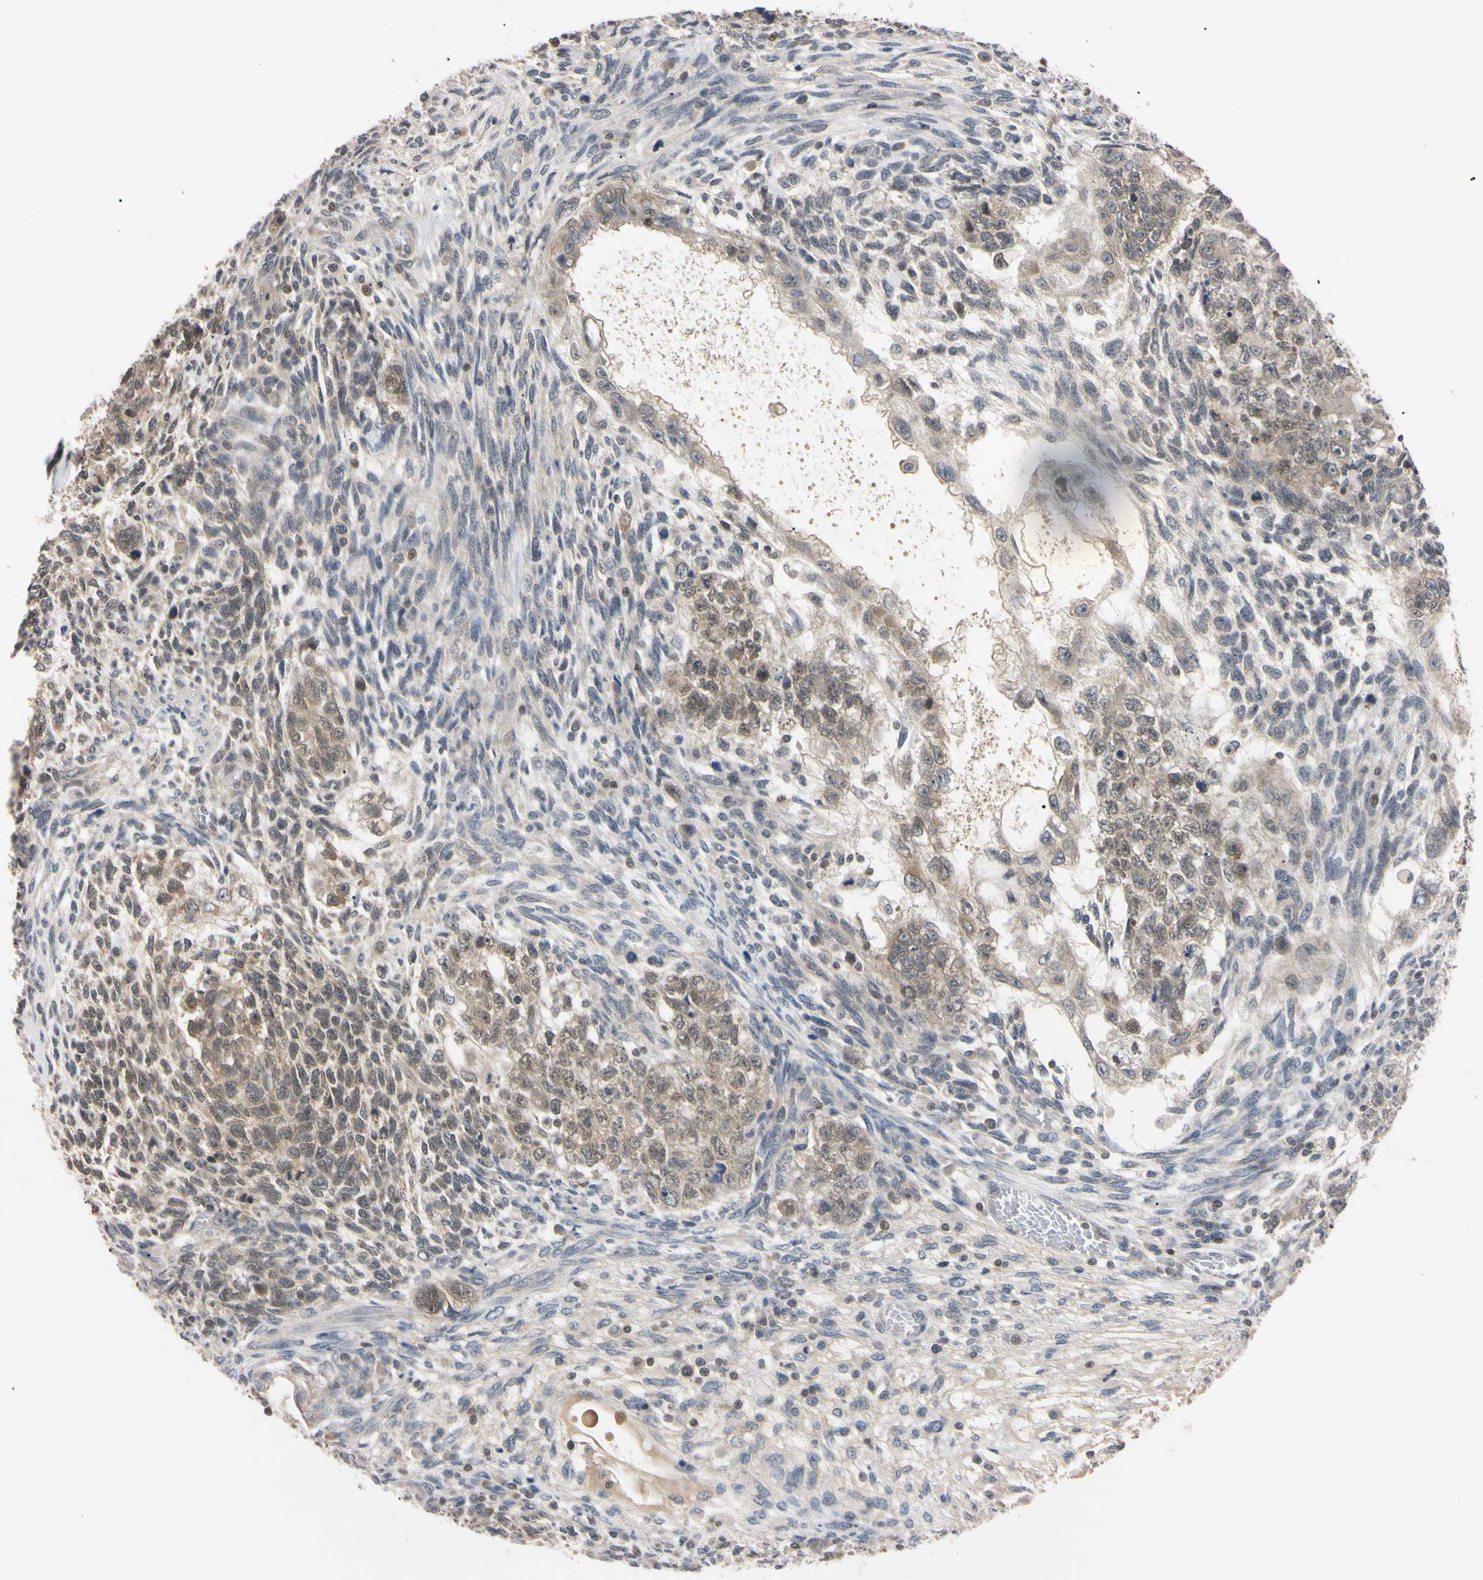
{"staining": {"intensity": "weak", "quantity": "25%-75%", "location": "cytoplasmic/membranous,nuclear"}, "tissue": "testis cancer", "cell_type": "Tumor cells", "image_type": "cancer", "snomed": [{"axis": "morphology", "description": "Normal tissue, NOS"}, {"axis": "morphology", "description": "Carcinoma, Embryonal, NOS"}, {"axis": "topography", "description": "Testis"}], "caption": "Immunohistochemistry micrograph of neoplastic tissue: human testis cancer stained using IHC exhibits low levels of weak protein expression localized specifically in the cytoplasmic/membranous and nuclear of tumor cells, appearing as a cytoplasmic/membranous and nuclear brown color.", "gene": "UBE2I", "patient": {"sex": "male", "age": 36}}